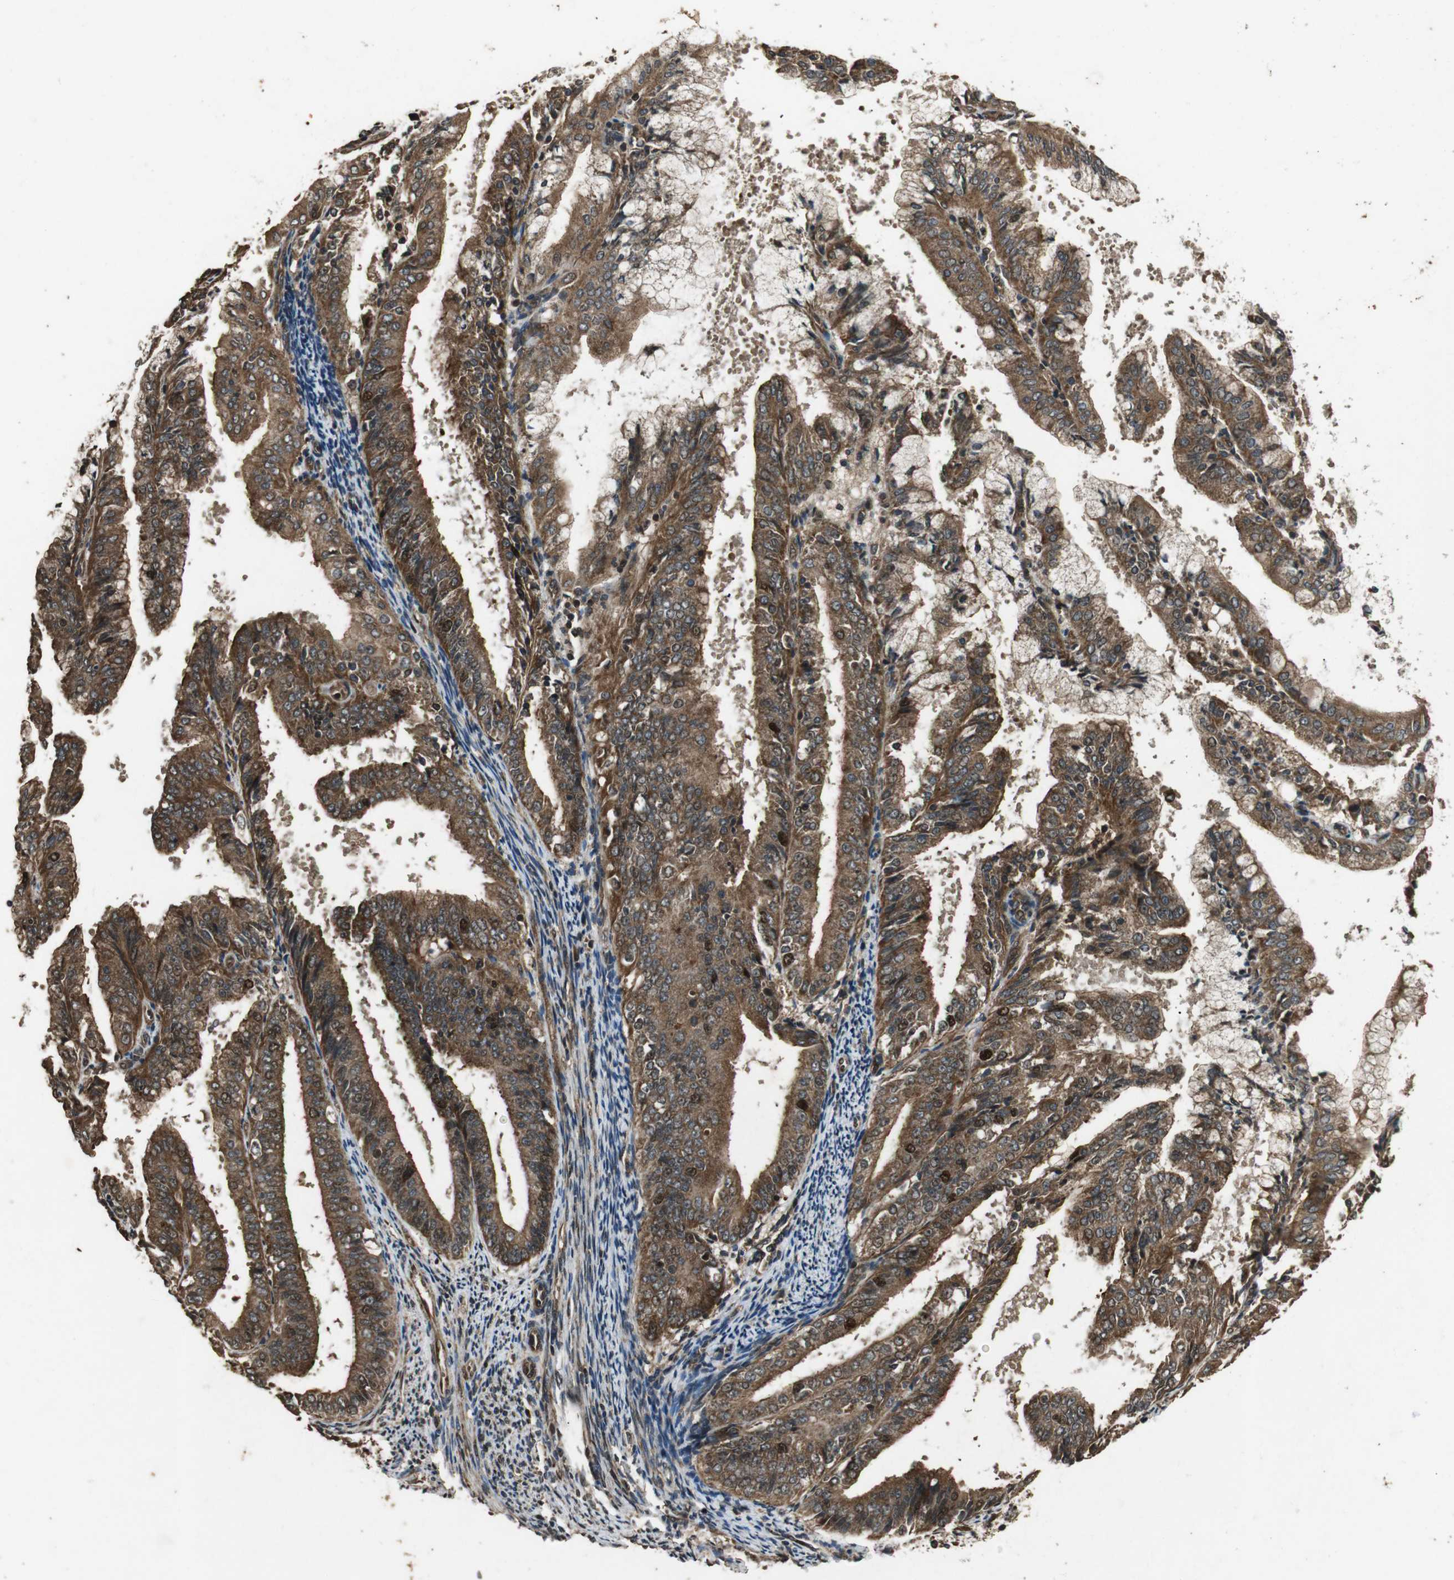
{"staining": {"intensity": "strong", "quantity": ">75%", "location": "cytoplasmic/membranous,nuclear"}, "tissue": "endometrial cancer", "cell_type": "Tumor cells", "image_type": "cancer", "snomed": [{"axis": "morphology", "description": "Adenocarcinoma, NOS"}, {"axis": "topography", "description": "Endometrium"}], "caption": "Endometrial cancer was stained to show a protein in brown. There is high levels of strong cytoplasmic/membranous and nuclear staining in about >75% of tumor cells. (Stains: DAB (3,3'-diaminobenzidine) in brown, nuclei in blue, Microscopy: brightfield microscopy at high magnification).", "gene": "PLK2", "patient": {"sex": "female", "age": 63}}